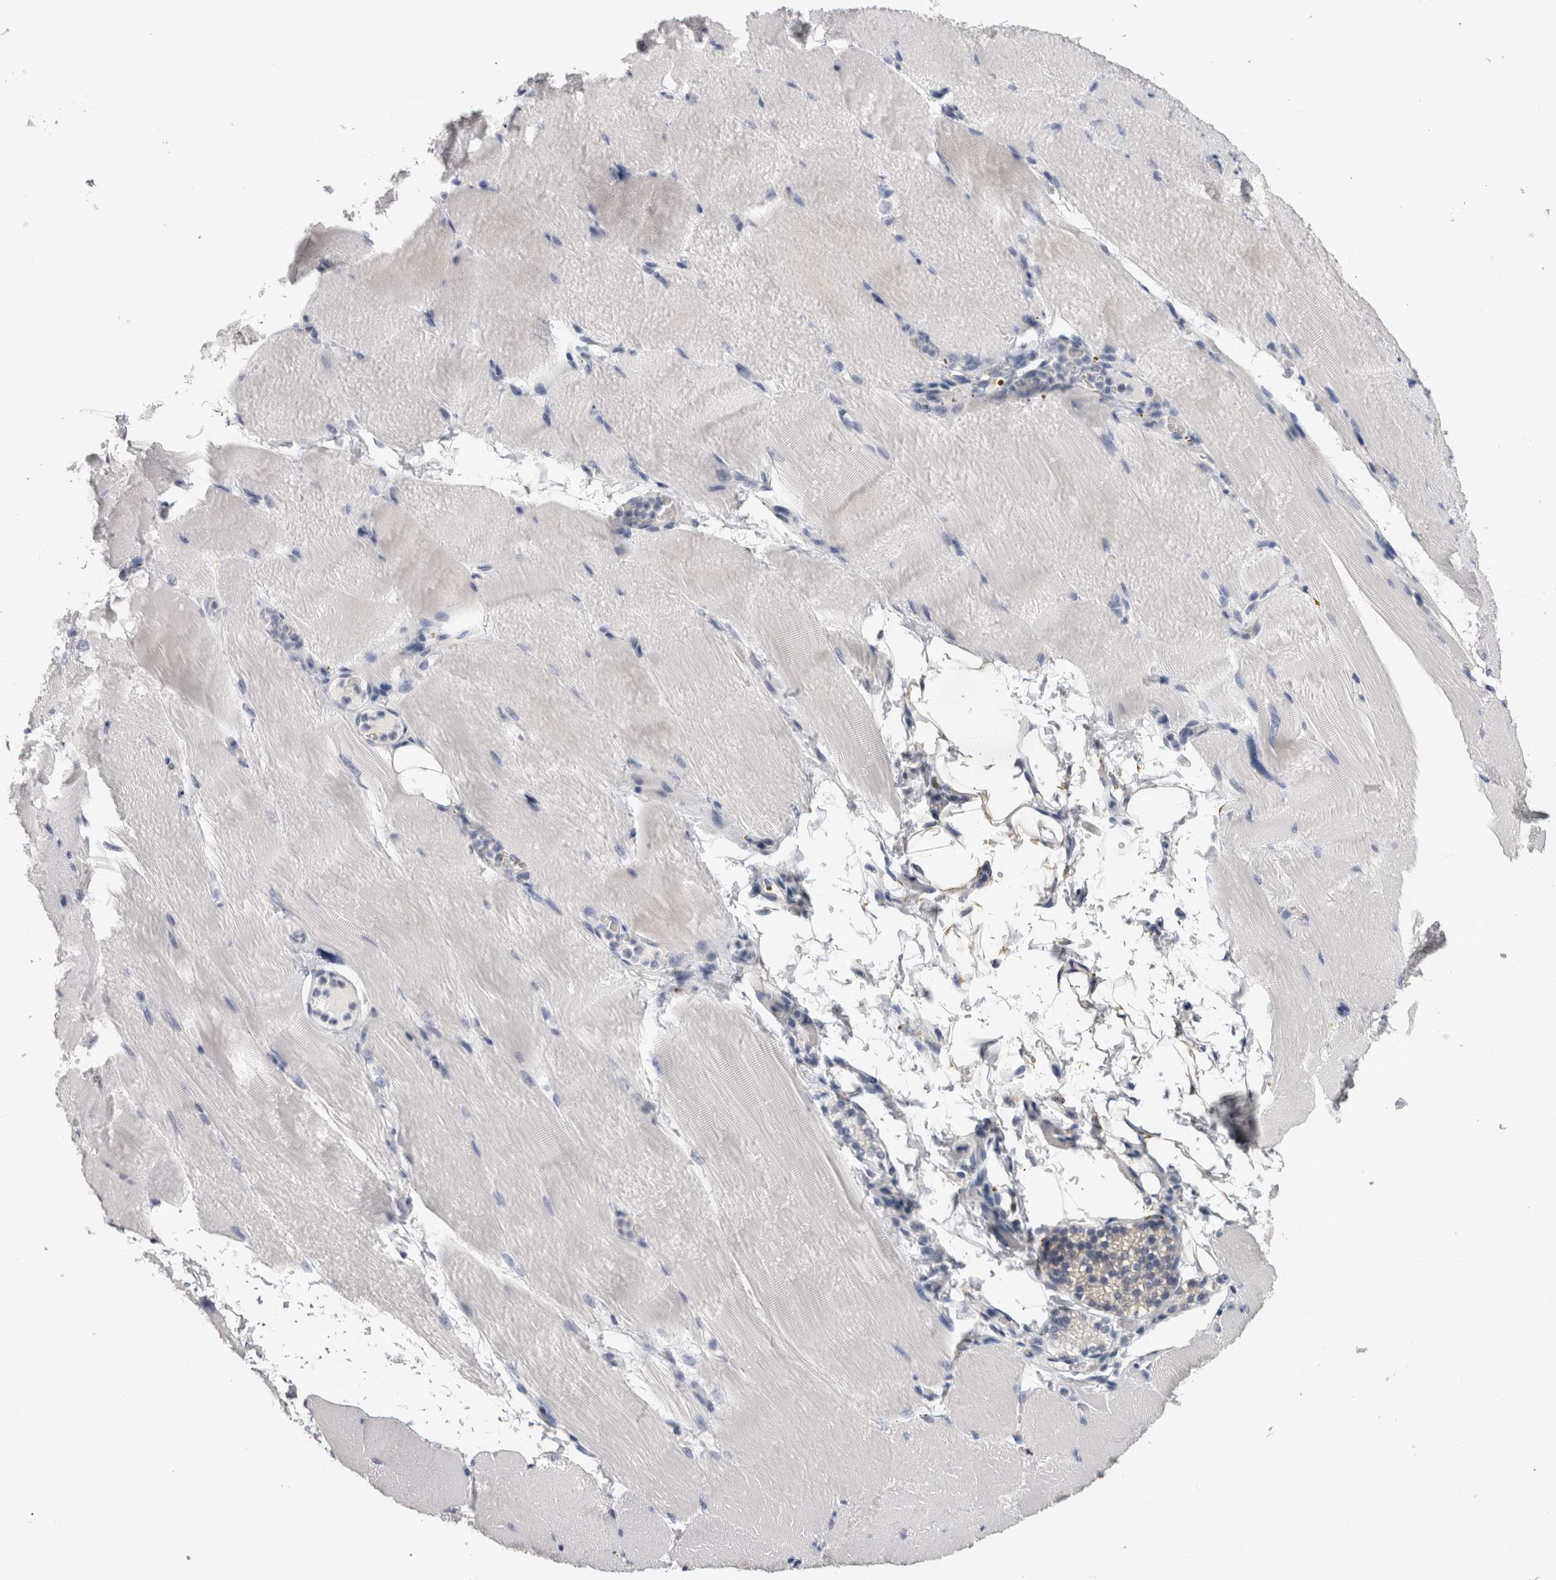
{"staining": {"intensity": "negative", "quantity": "none", "location": "none"}, "tissue": "skeletal muscle", "cell_type": "Myocytes", "image_type": "normal", "snomed": [{"axis": "morphology", "description": "Normal tissue, NOS"}, {"axis": "topography", "description": "Skeletal muscle"}, {"axis": "topography", "description": "Parathyroid gland"}], "caption": "The histopathology image exhibits no significant positivity in myocytes of skeletal muscle. The staining was performed using DAB to visualize the protein expression in brown, while the nuclei were stained in blue with hematoxylin (Magnification: 20x).", "gene": "AFMID", "patient": {"sex": "female", "age": 37}}